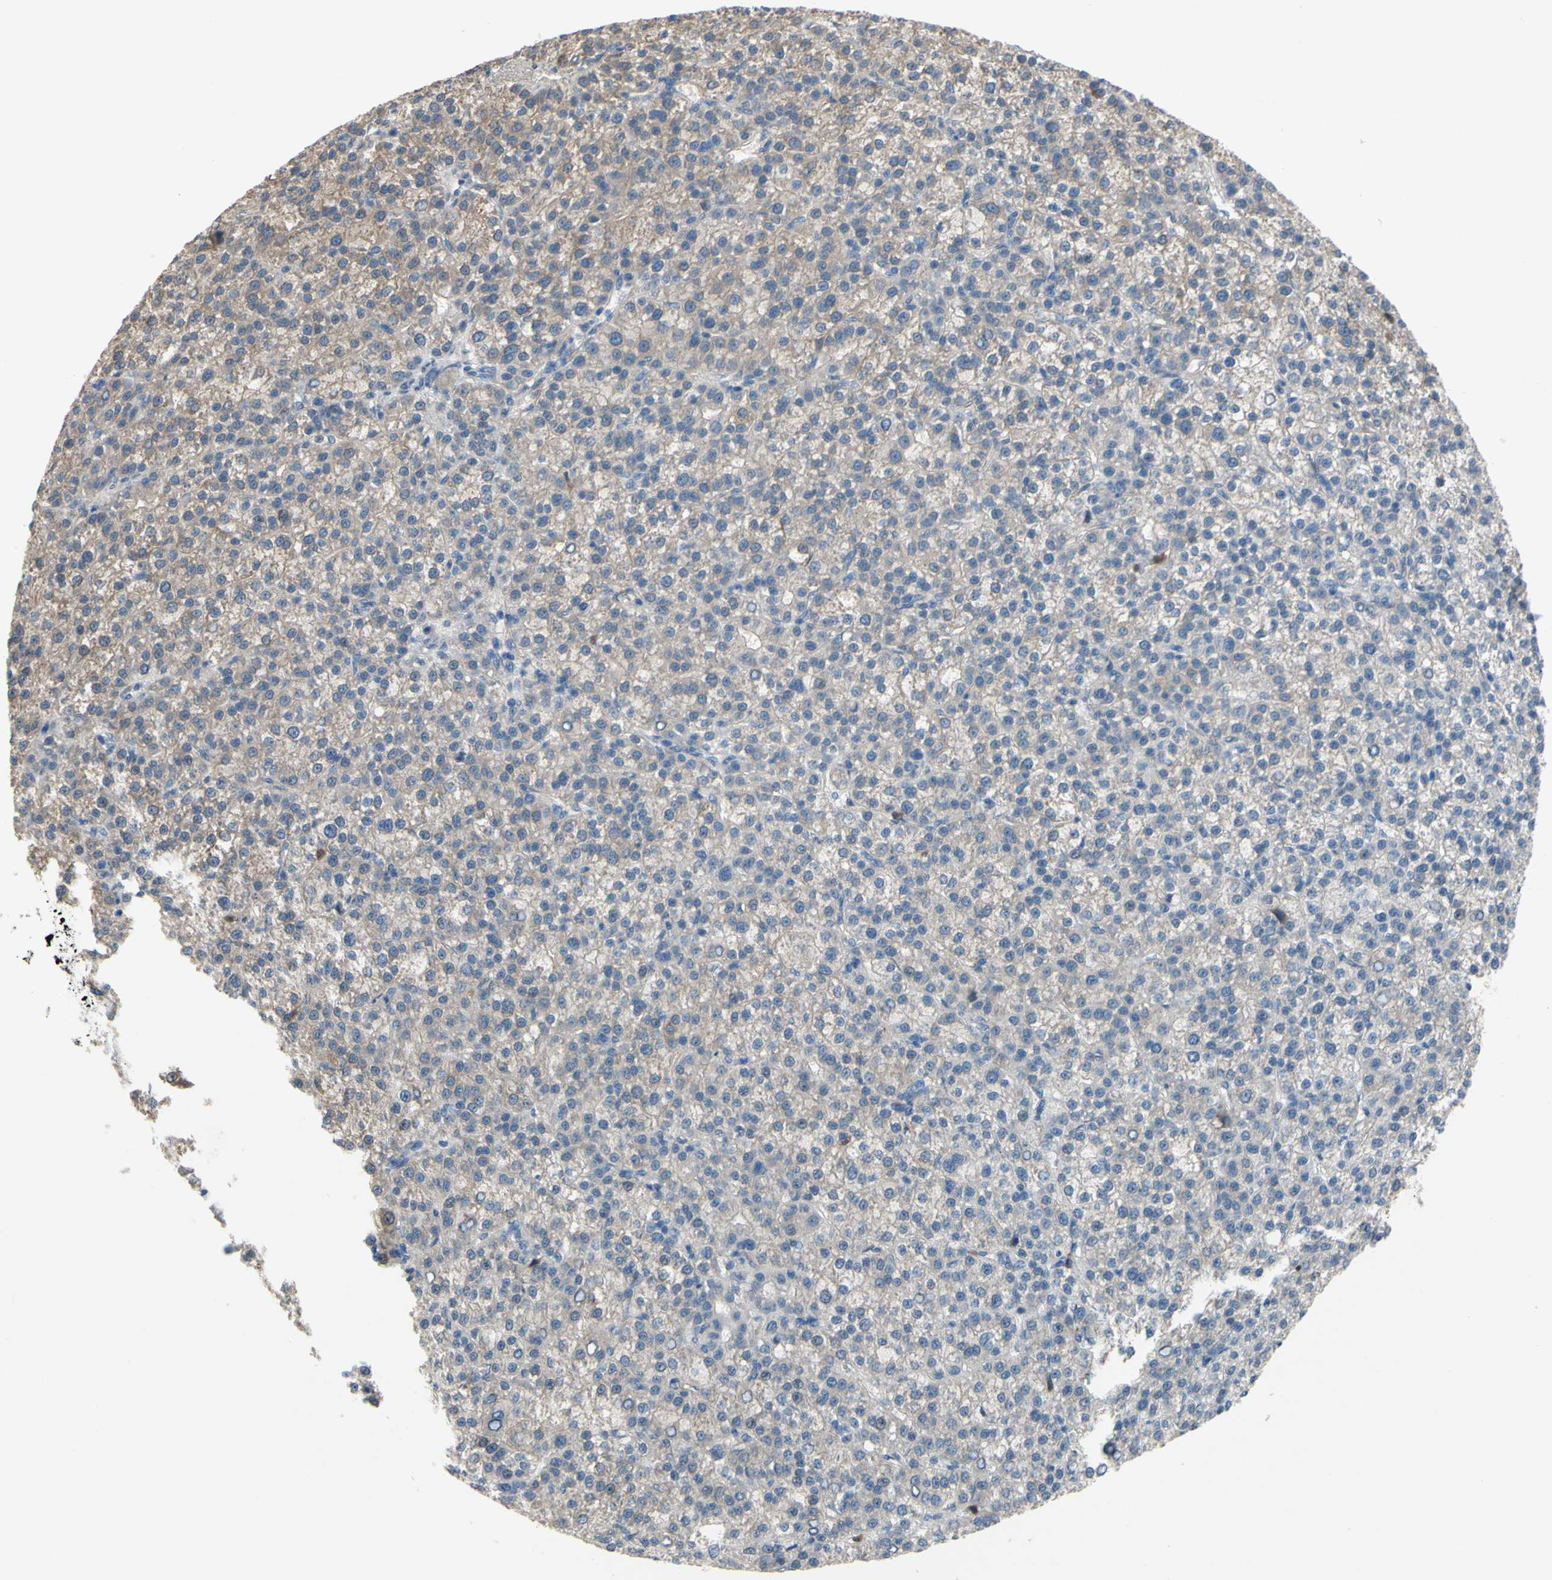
{"staining": {"intensity": "weak", "quantity": ">75%", "location": "cytoplasmic/membranous"}, "tissue": "liver cancer", "cell_type": "Tumor cells", "image_type": "cancer", "snomed": [{"axis": "morphology", "description": "Carcinoma, Hepatocellular, NOS"}, {"axis": "topography", "description": "Liver"}], "caption": "The immunohistochemical stain labels weak cytoplasmic/membranous positivity in tumor cells of liver cancer tissue.", "gene": "GRAMD2B", "patient": {"sex": "female", "age": 58}}